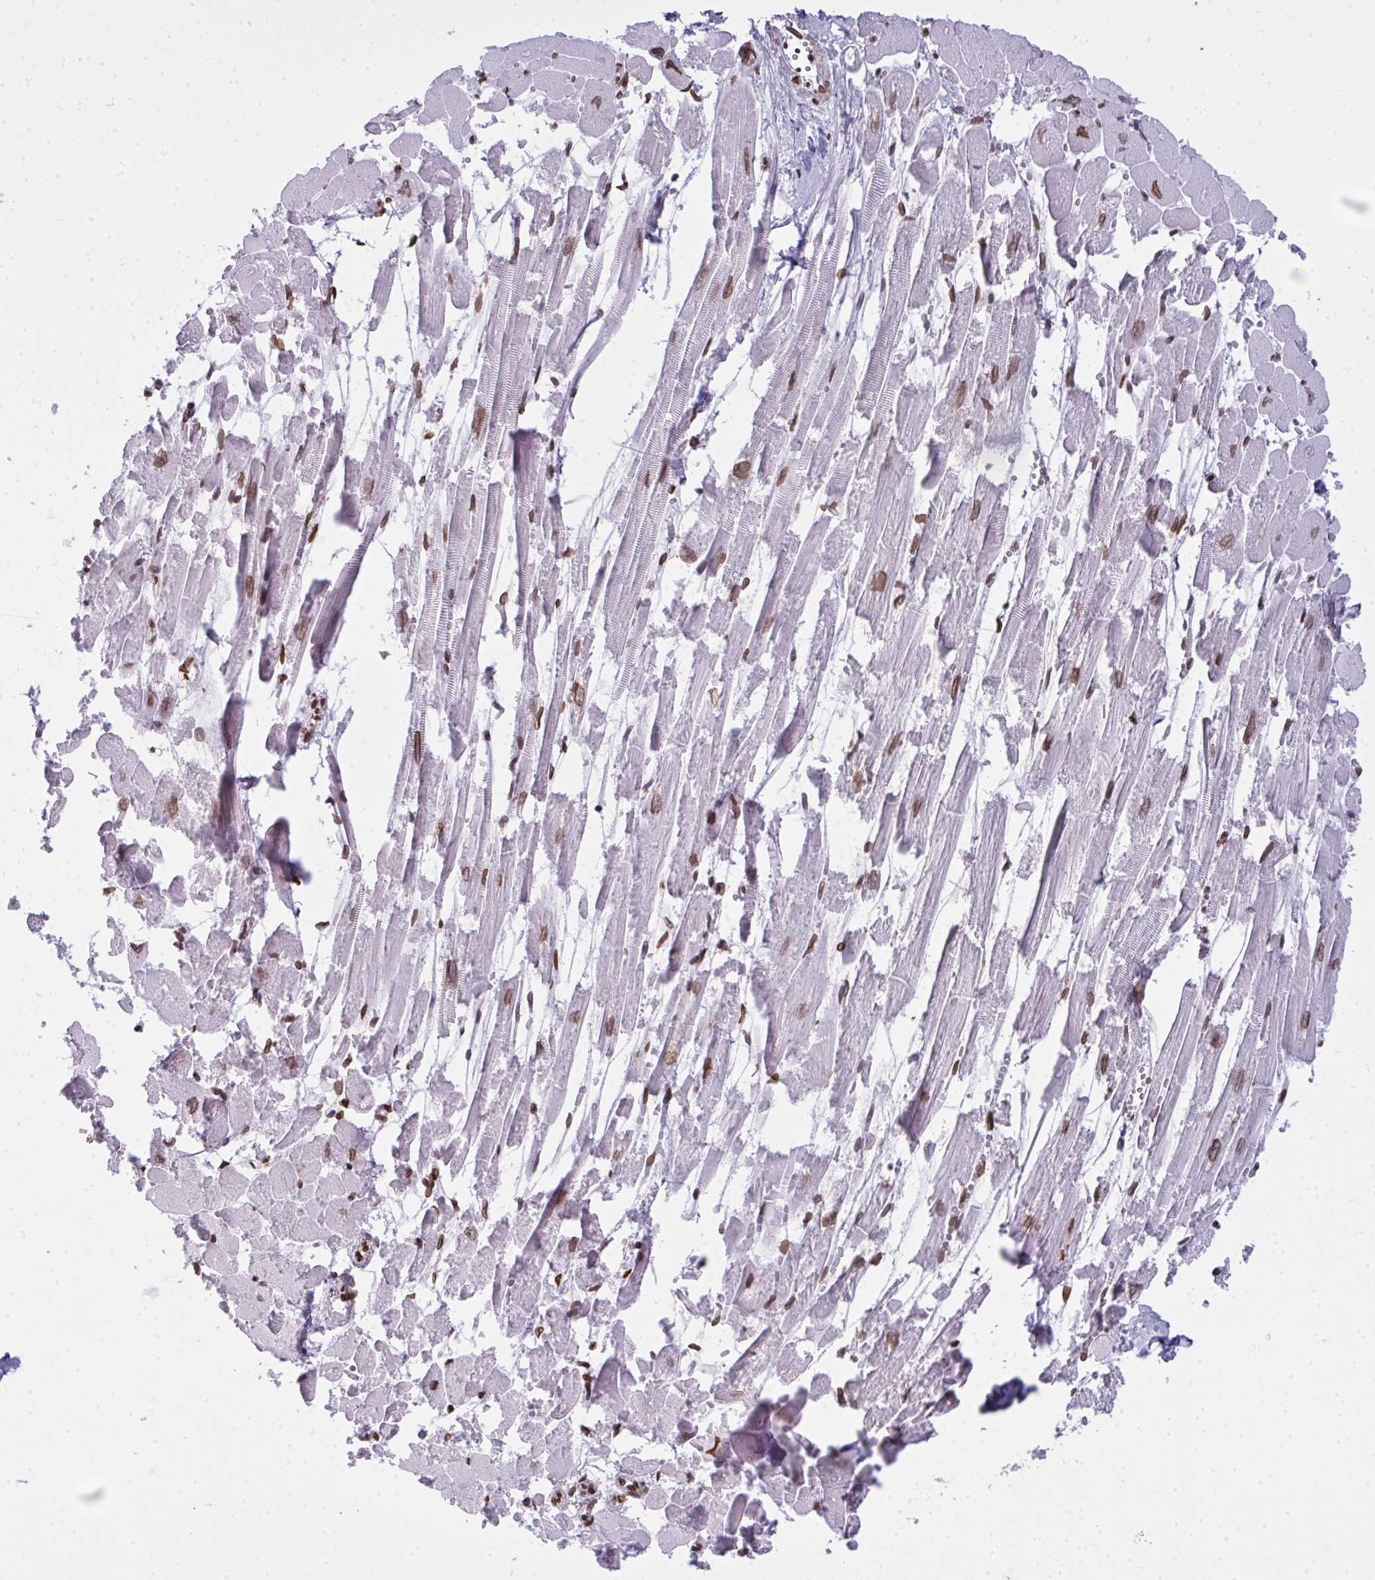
{"staining": {"intensity": "moderate", "quantity": ">75%", "location": "nuclear"}, "tissue": "heart muscle", "cell_type": "Cardiomyocytes", "image_type": "normal", "snomed": [{"axis": "morphology", "description": "Normal tissue, NOS"}, {"axis": "topography", "description": "Heart"}], "caption": "Benign heart muscle exhibits moderate nuclear staining in about >75% of cardiomyocytes, visualized by immunohistochemistry.", "gene": "LMNB2", "patient": {"sex": "female", "age": 52}}